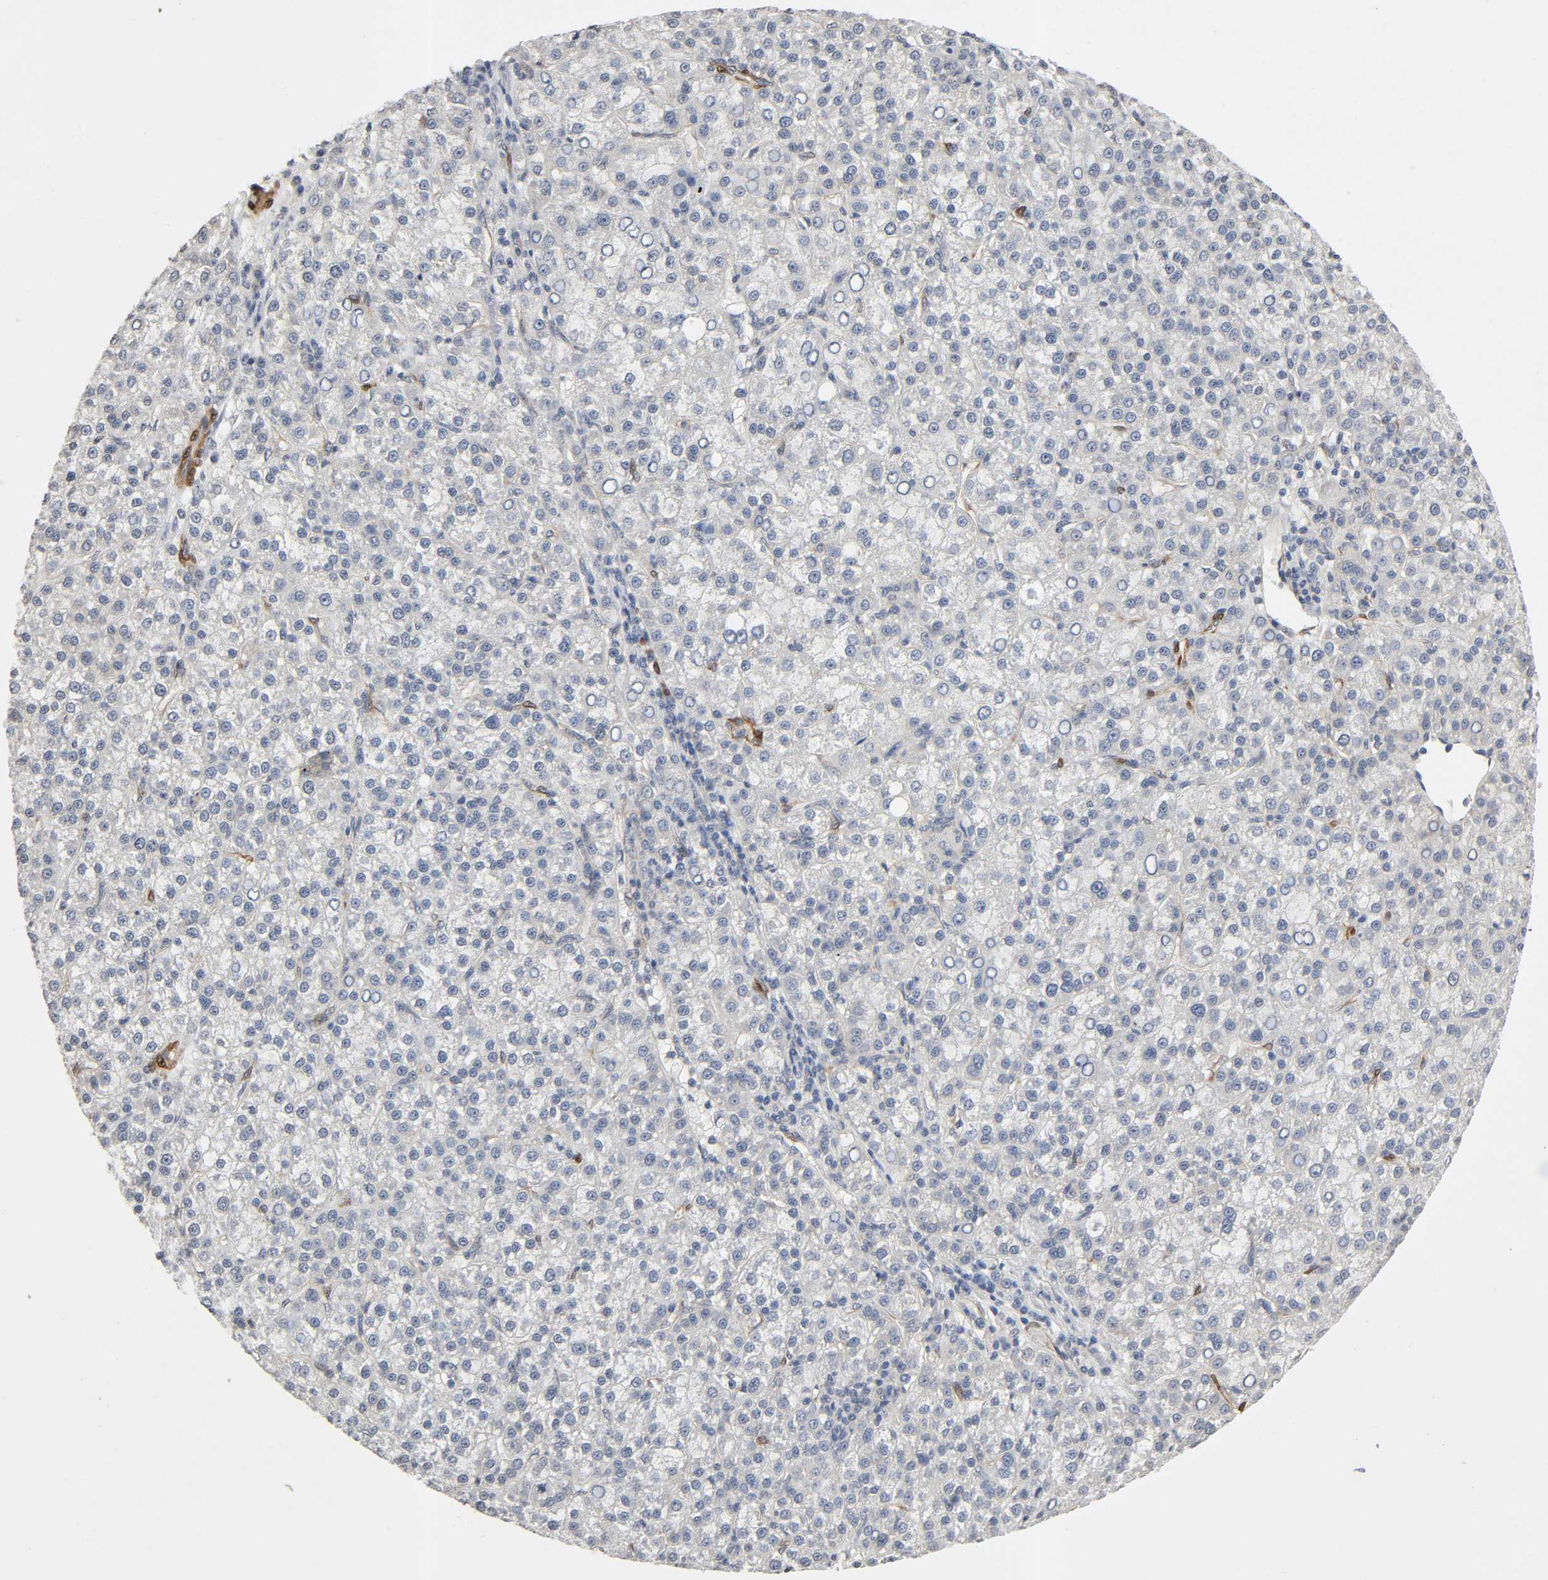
{"staining": {"intensity": "negative", "quantity": "none", "location": "none"}, "tissue": "liver cancer", "cell_type": "Tumor cells", "image_type": "cancer", "snomed": [{"axis": "morphology", "description": "Carcinoma, Hepatocellular, NOS"}, {"axis": "topography", "description": "Liver"}], "caption": "Tumor cells are negative for protein expression in human liver hepatocellular carcinoma.", "gene": "PTK2", "patient": {"sex": "female", "age": 58}}